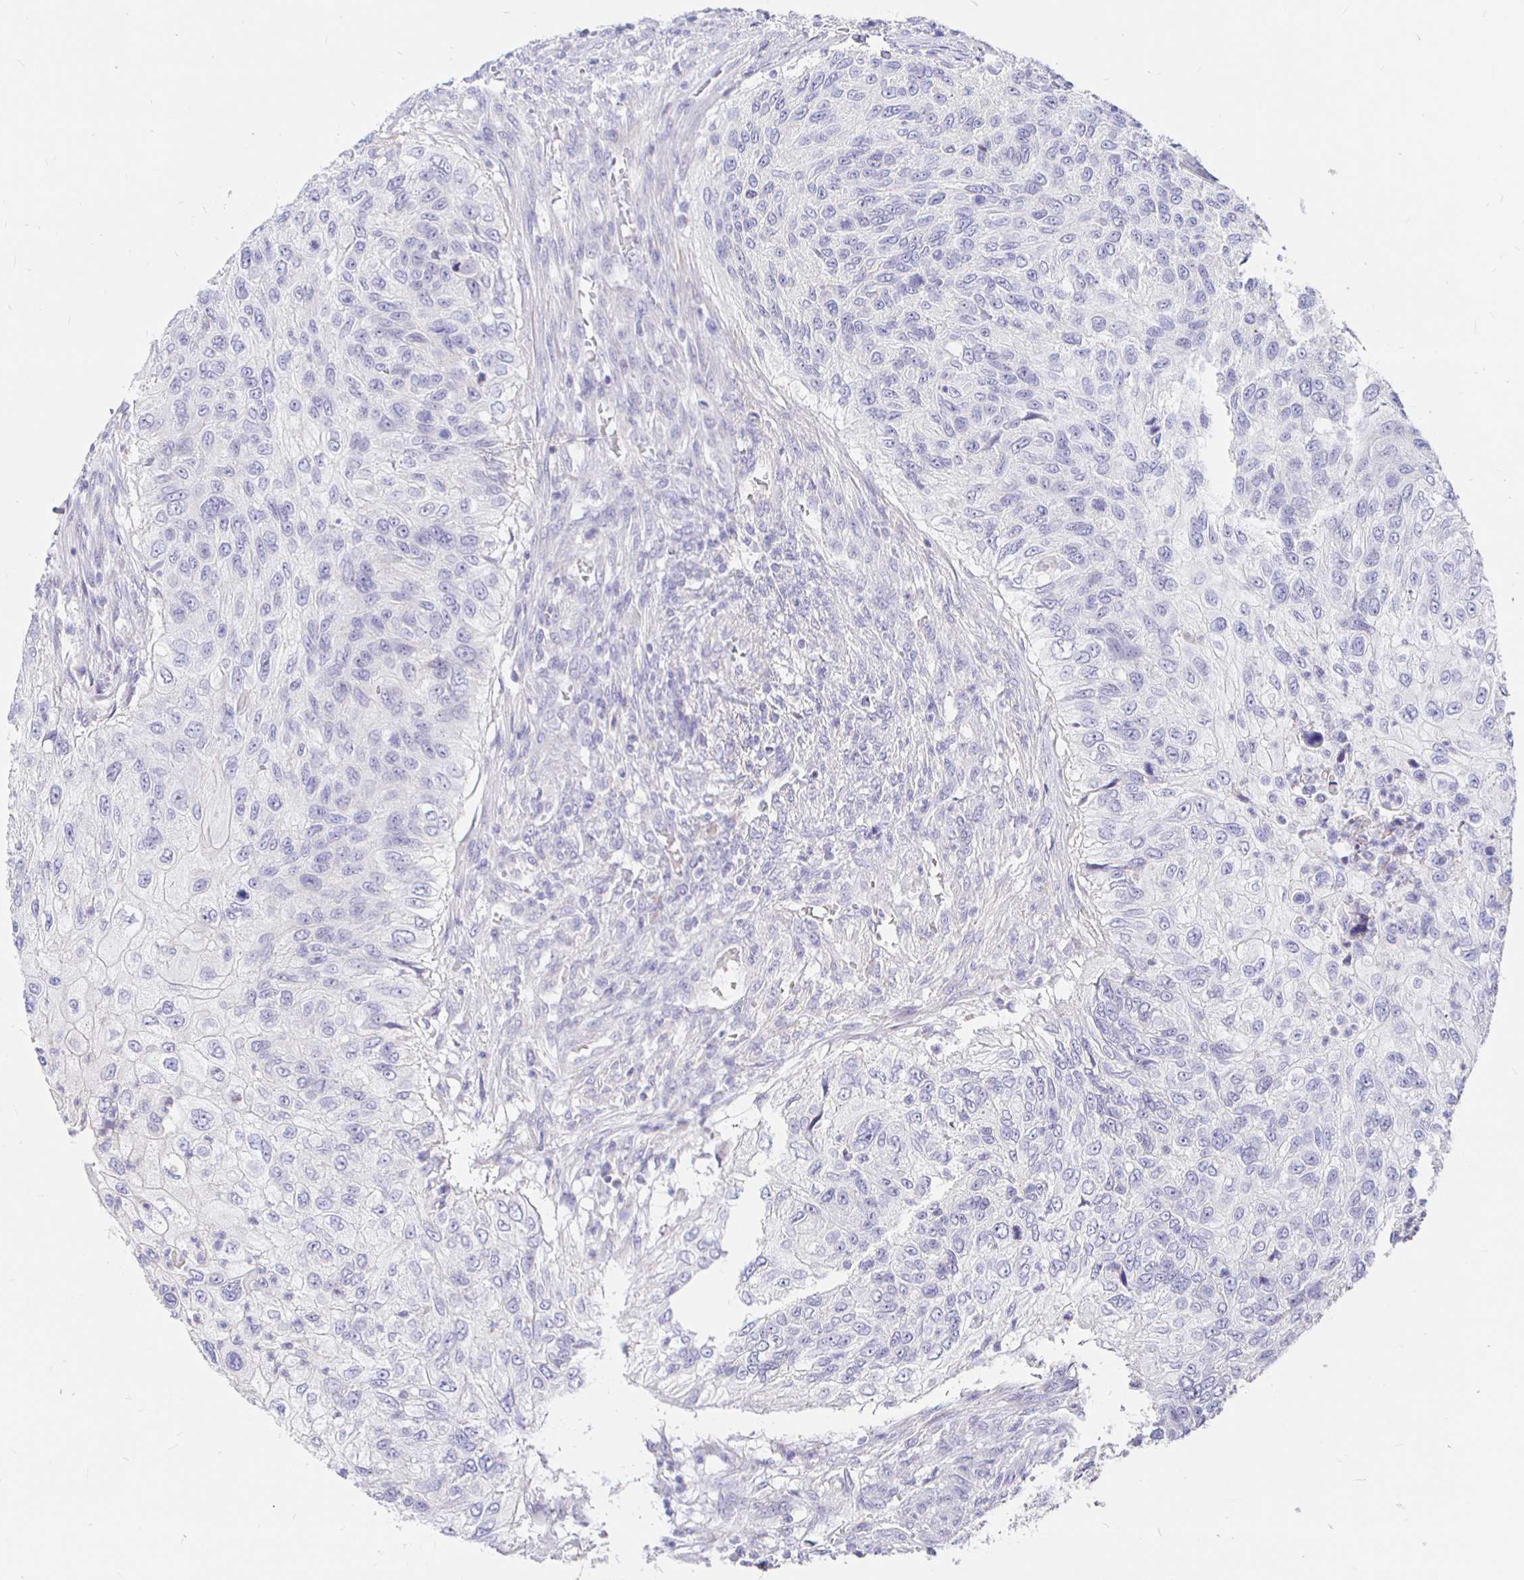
{"staining": {"intensity": "negative", "quantity": "none", "location": "none"}, "tissue": "urothelial cancer", "cell_type": "Tumor cells", "image_type": "cancer", "snomed": [{"axis": "morphology", "description": "Urothelial carcinoma, High grade"}, {"axis": "topography", "description": "Urinary bladder"}], "caption": "Protein analysis of urothelial cancer shows no significant positivity in tumor cells. (Immunohistochemistry (ihc), brightfield microscopy, high magnification).", "gene": "NECAB1", "patient": {"sex": "female", "age": 60}}